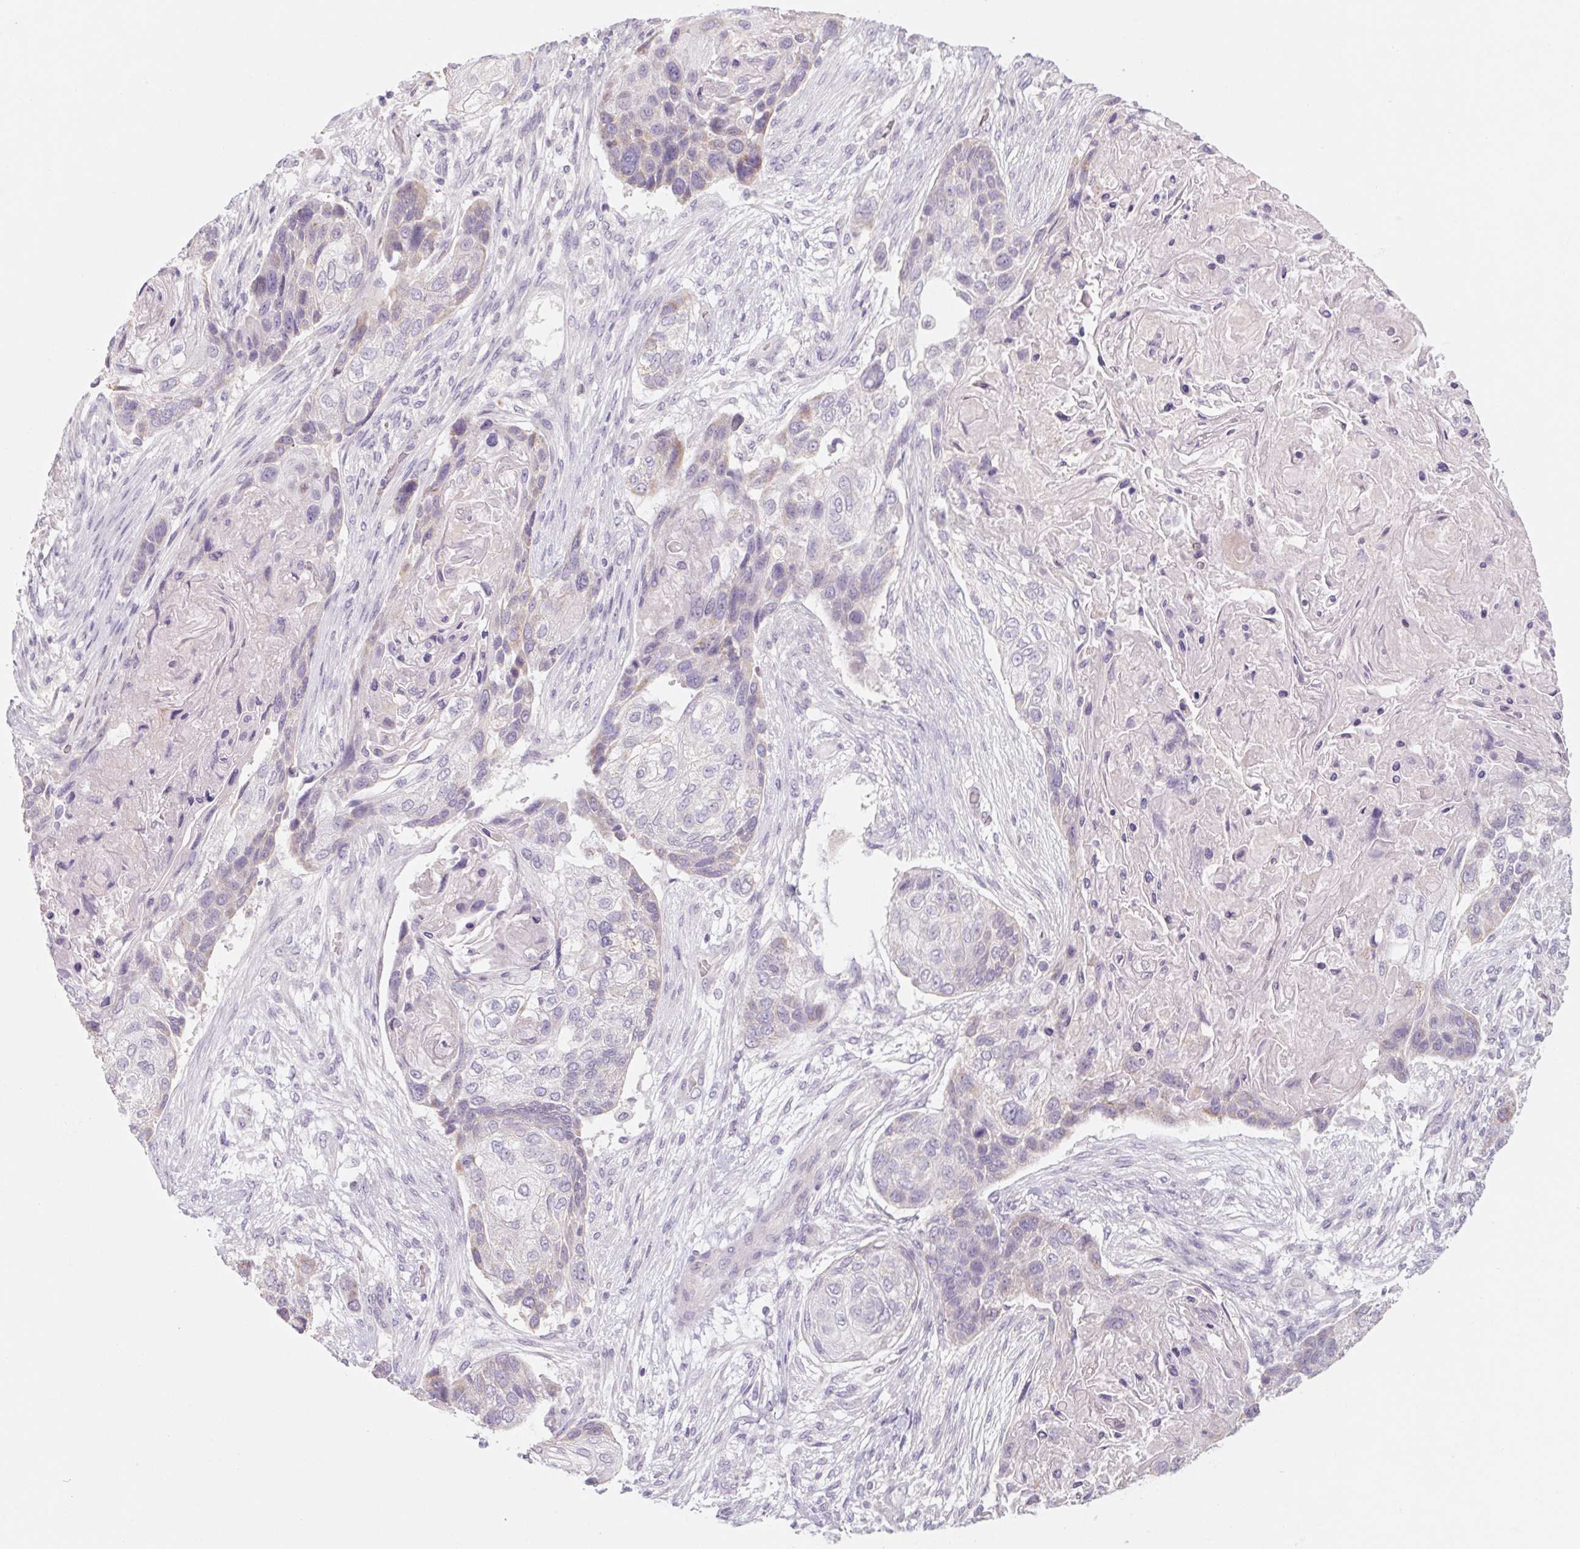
{"staining": {"intensity": "negative", "quantity": "none", "location": "none"}, "tissue": "lung cancer", "cell_type": "Tumor cells", "image_type": "cancer", "snomed": [{"axis": "morphology", "description": "Squamous cell carcinoma, NOS"}, {"axis": "topography", "description": "Lung"}], "caption": "Image shows no significant protein staining in tumor cells of lung cancer (squamous cell carcinoma).", "gene": "POU1F1", "patient": {"sex": "male", "age": 69}}